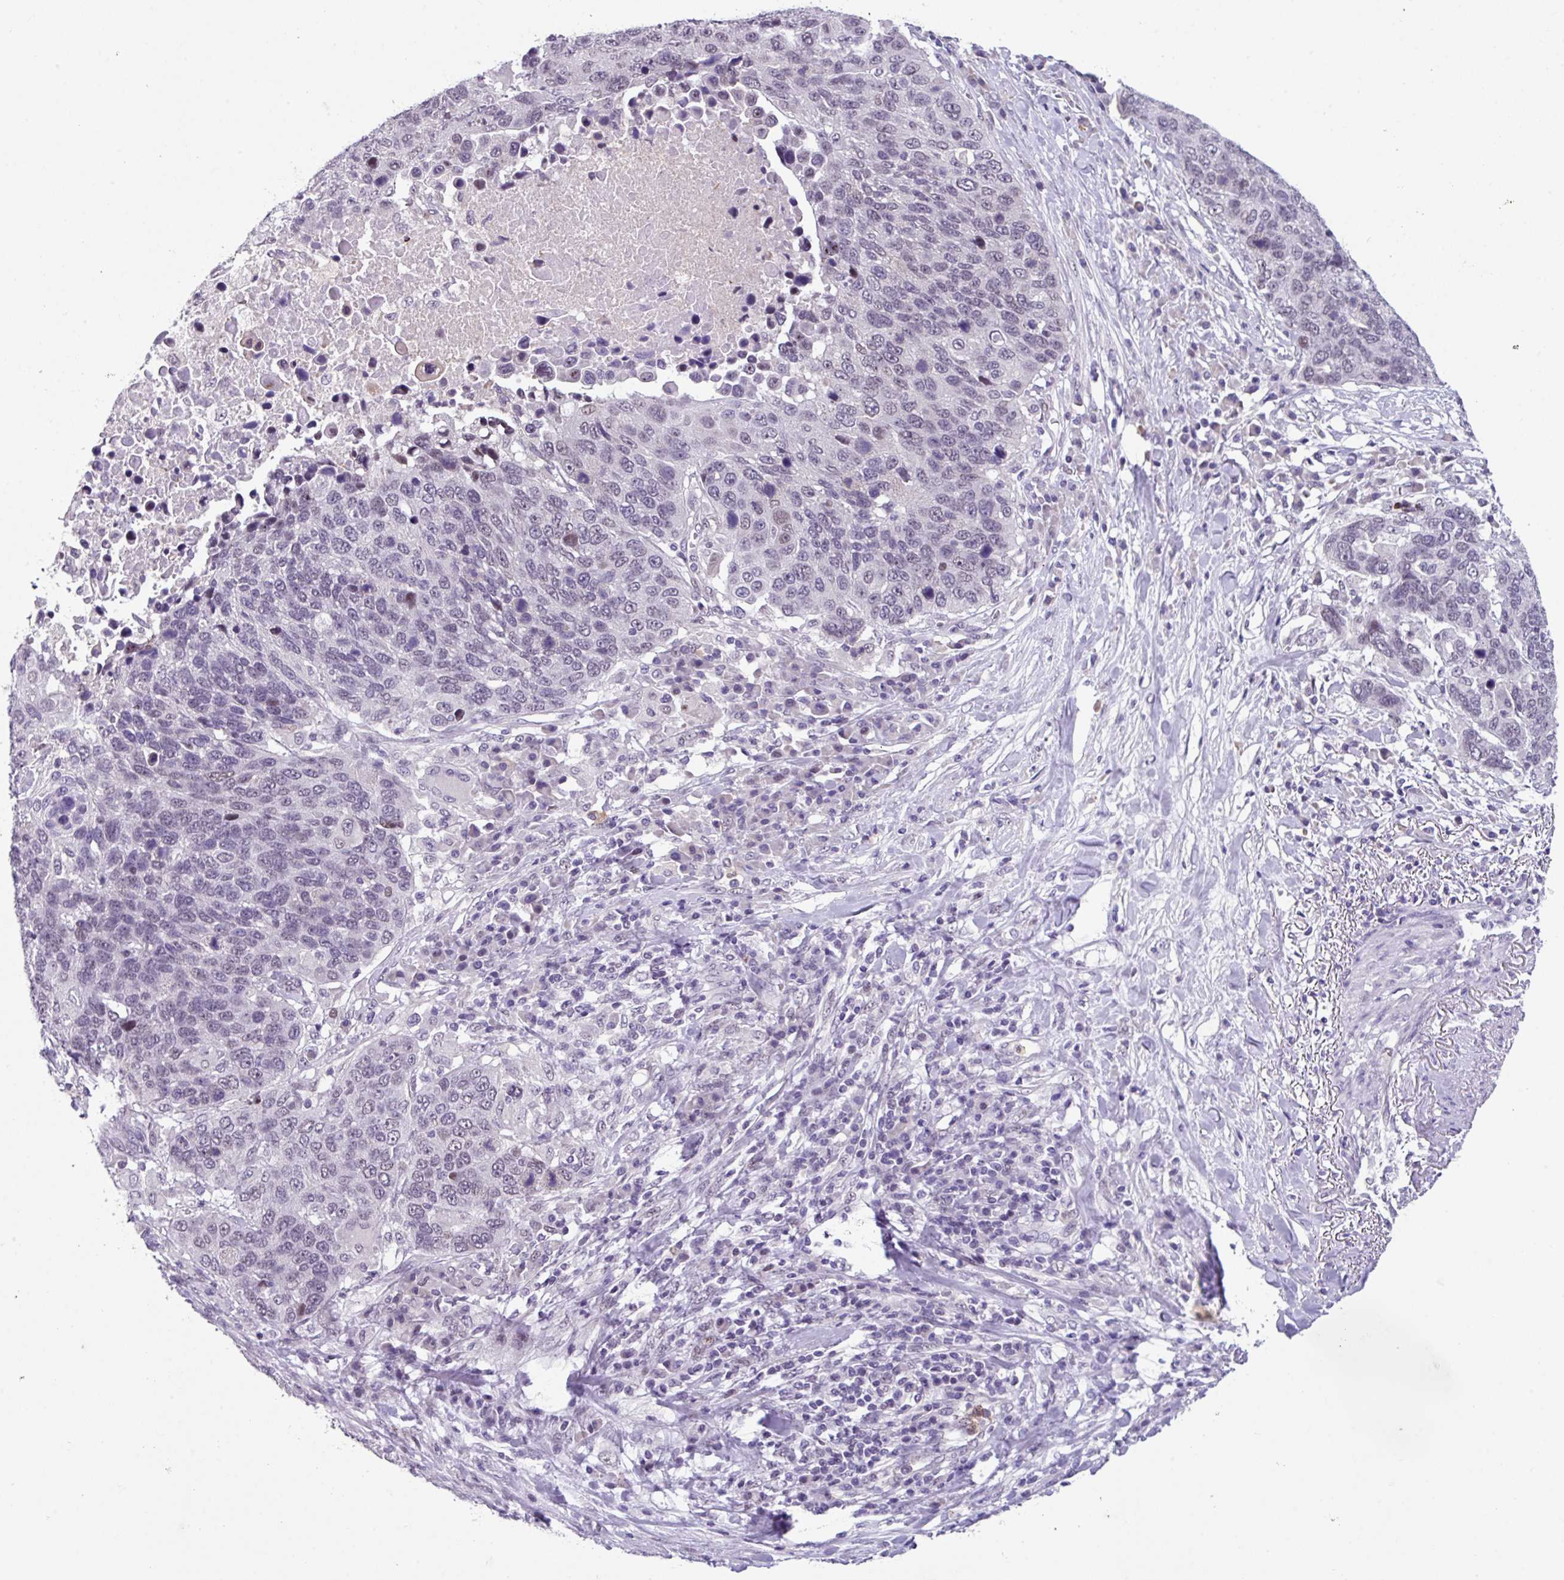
{"staining": {"intensity": "negative", "quantity": "none", "location": "none"}, "tissue": "lung cancer", "cell_type": "Tumor cells", "image_type": "cancer", "snomed": [{"axis": "morphology", "description": "Normal tissue, NOS"}, {"axis": "morphology", "description": "Squamous cell carcinoma, NOS"}, {"axis": "topography", "description": "Lymph node"}, {"axis": "topography", "description": "Lung"}], "caption": "Immunohistochemistry of human lung cancer shows no staining in tumor cells.", "gene": "ZFP3", "patient": {"sex": "male", "age": 66}}